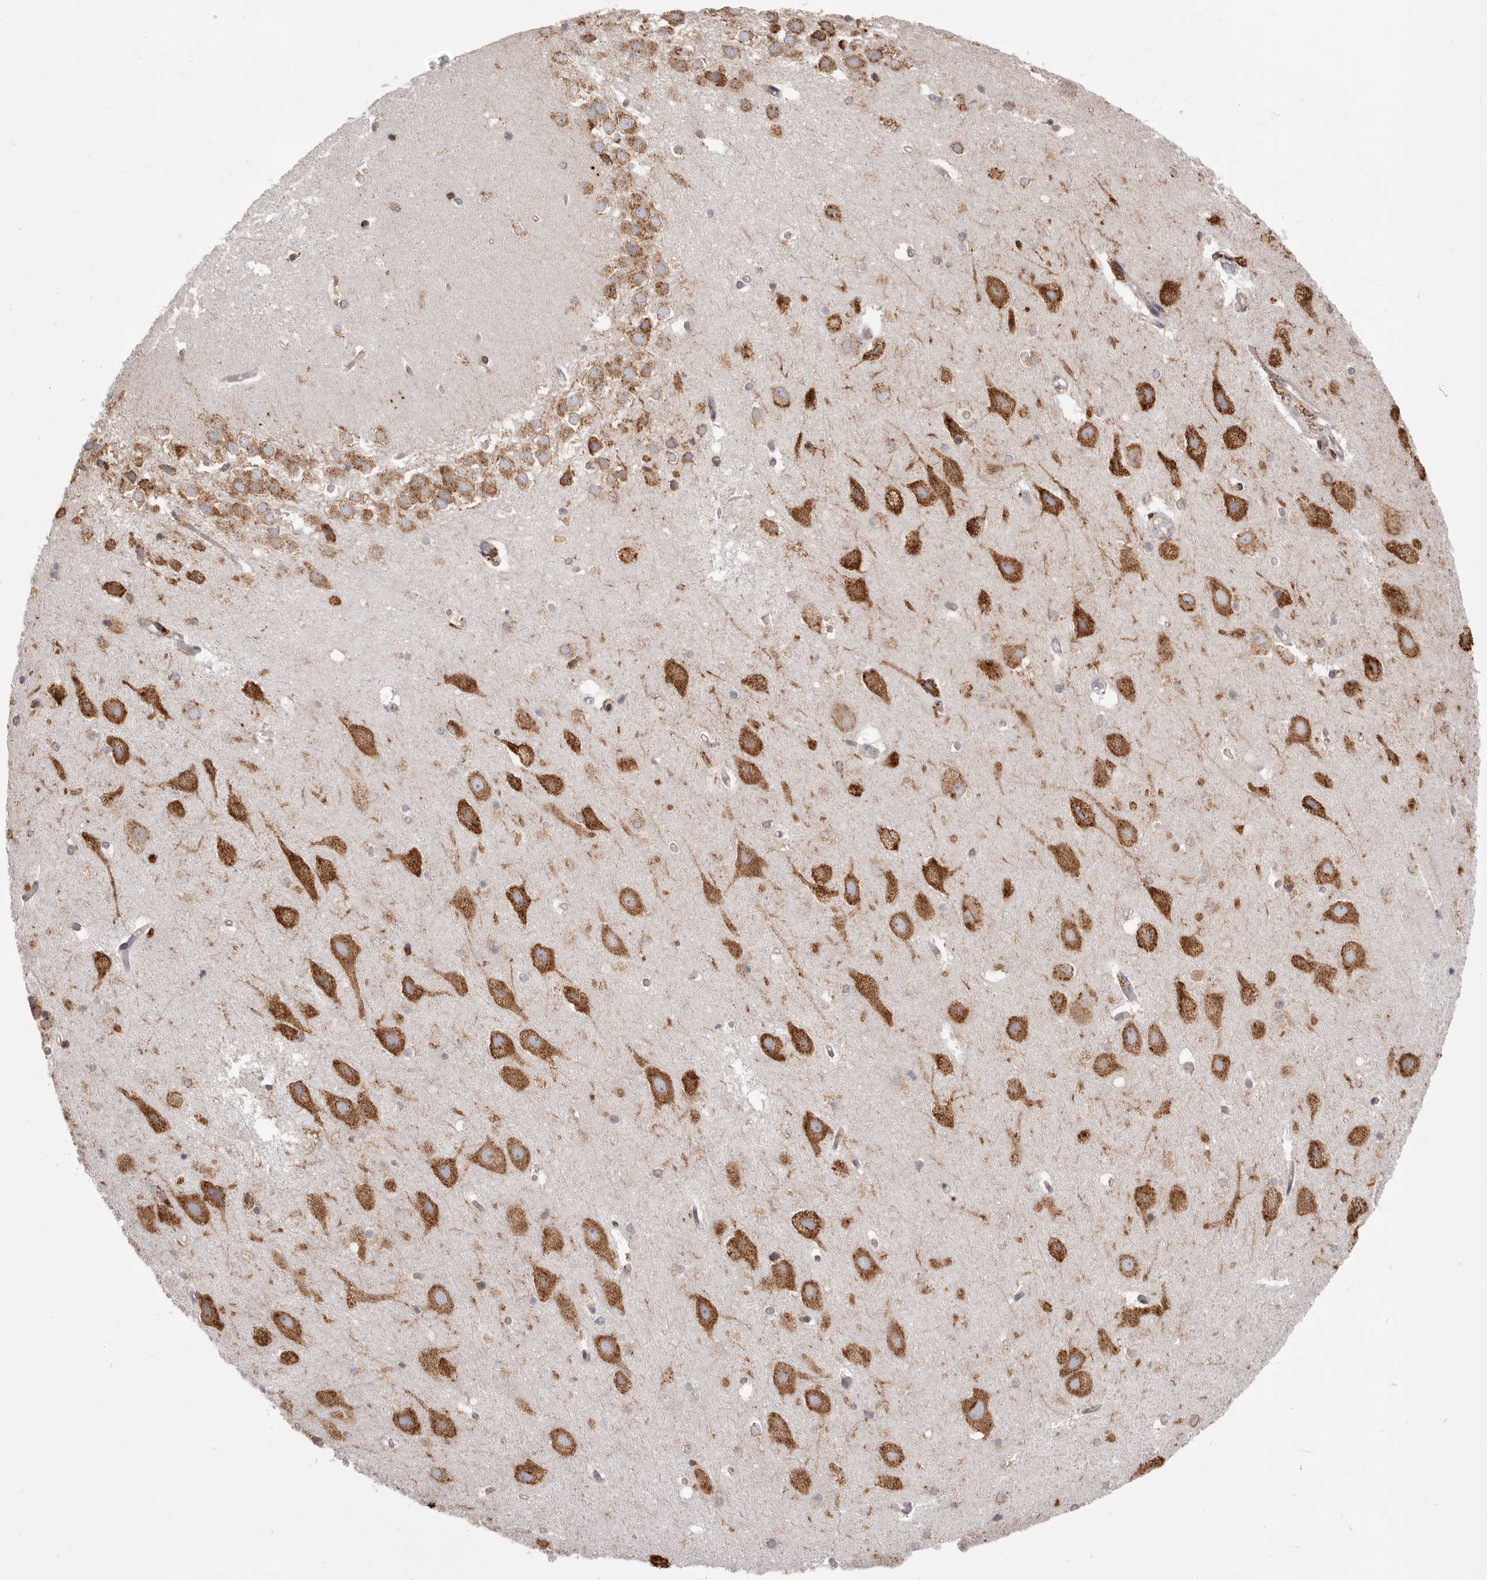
{"staining": {"intensity": "moderate", "quantity": "25%-75%", "location": "cytoplasmic/membranous"}, "tissue": "hippocampus", "cell_type": "Glial cells", "image_type": "normal", "snomed": [{"axis": "morphology", "description": "Normal tissue, NOS"}, {"axis": "topography", "description": "Hippocampus"}], "caption": "Hippocampus was stained to show a protein in brown. There is medium levels of moderate cytoplasmic/membranous positivity in about 25%-75% of glial cells. Nuclei are stained in blue.", "gene": "QRSL1", "patient": {"sex": "female", "age": 52}}